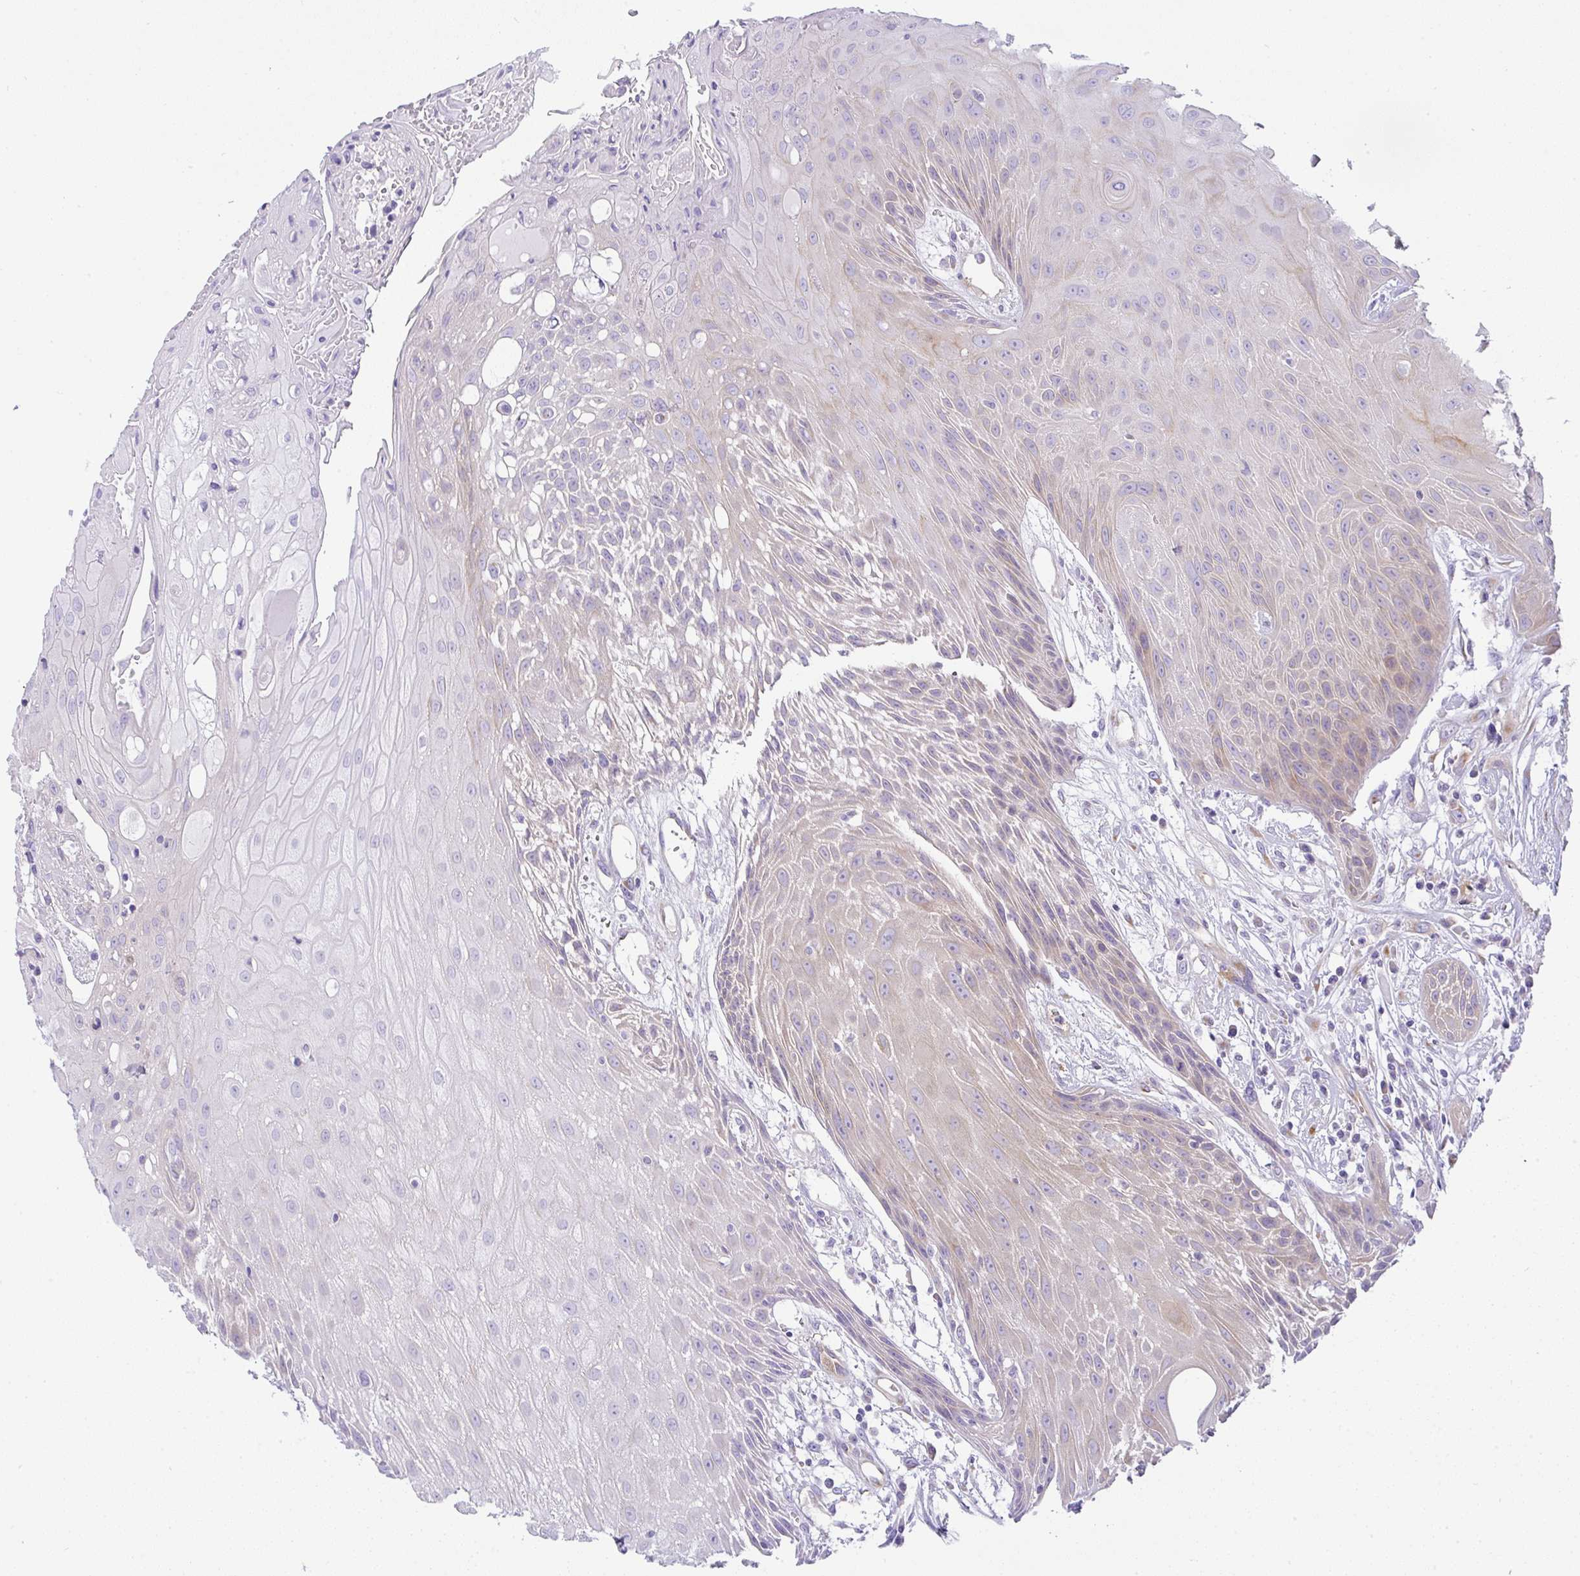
{"staining": {"intensity": "weak", "quantity": "<25%", "location": "cytoplasmic/membranous"}, "tissue": "head and neck cancer", "cell_type": "Tumor cells", "image_type": "cancer", "snomed": [{"axis": "morphology", "description": "Squamous cell carcinoma, NOS"}, {"axis": "topography", "description": "Head-Neck"}], "caption": "The histopathology image reveals no significant positivity in tumor cells of head and neck cancer (squamous cell carcinoma). Nuclei are stained in blue.", "gene": "FAM177A1", "patient": {"sex": "female", "age": 73}}